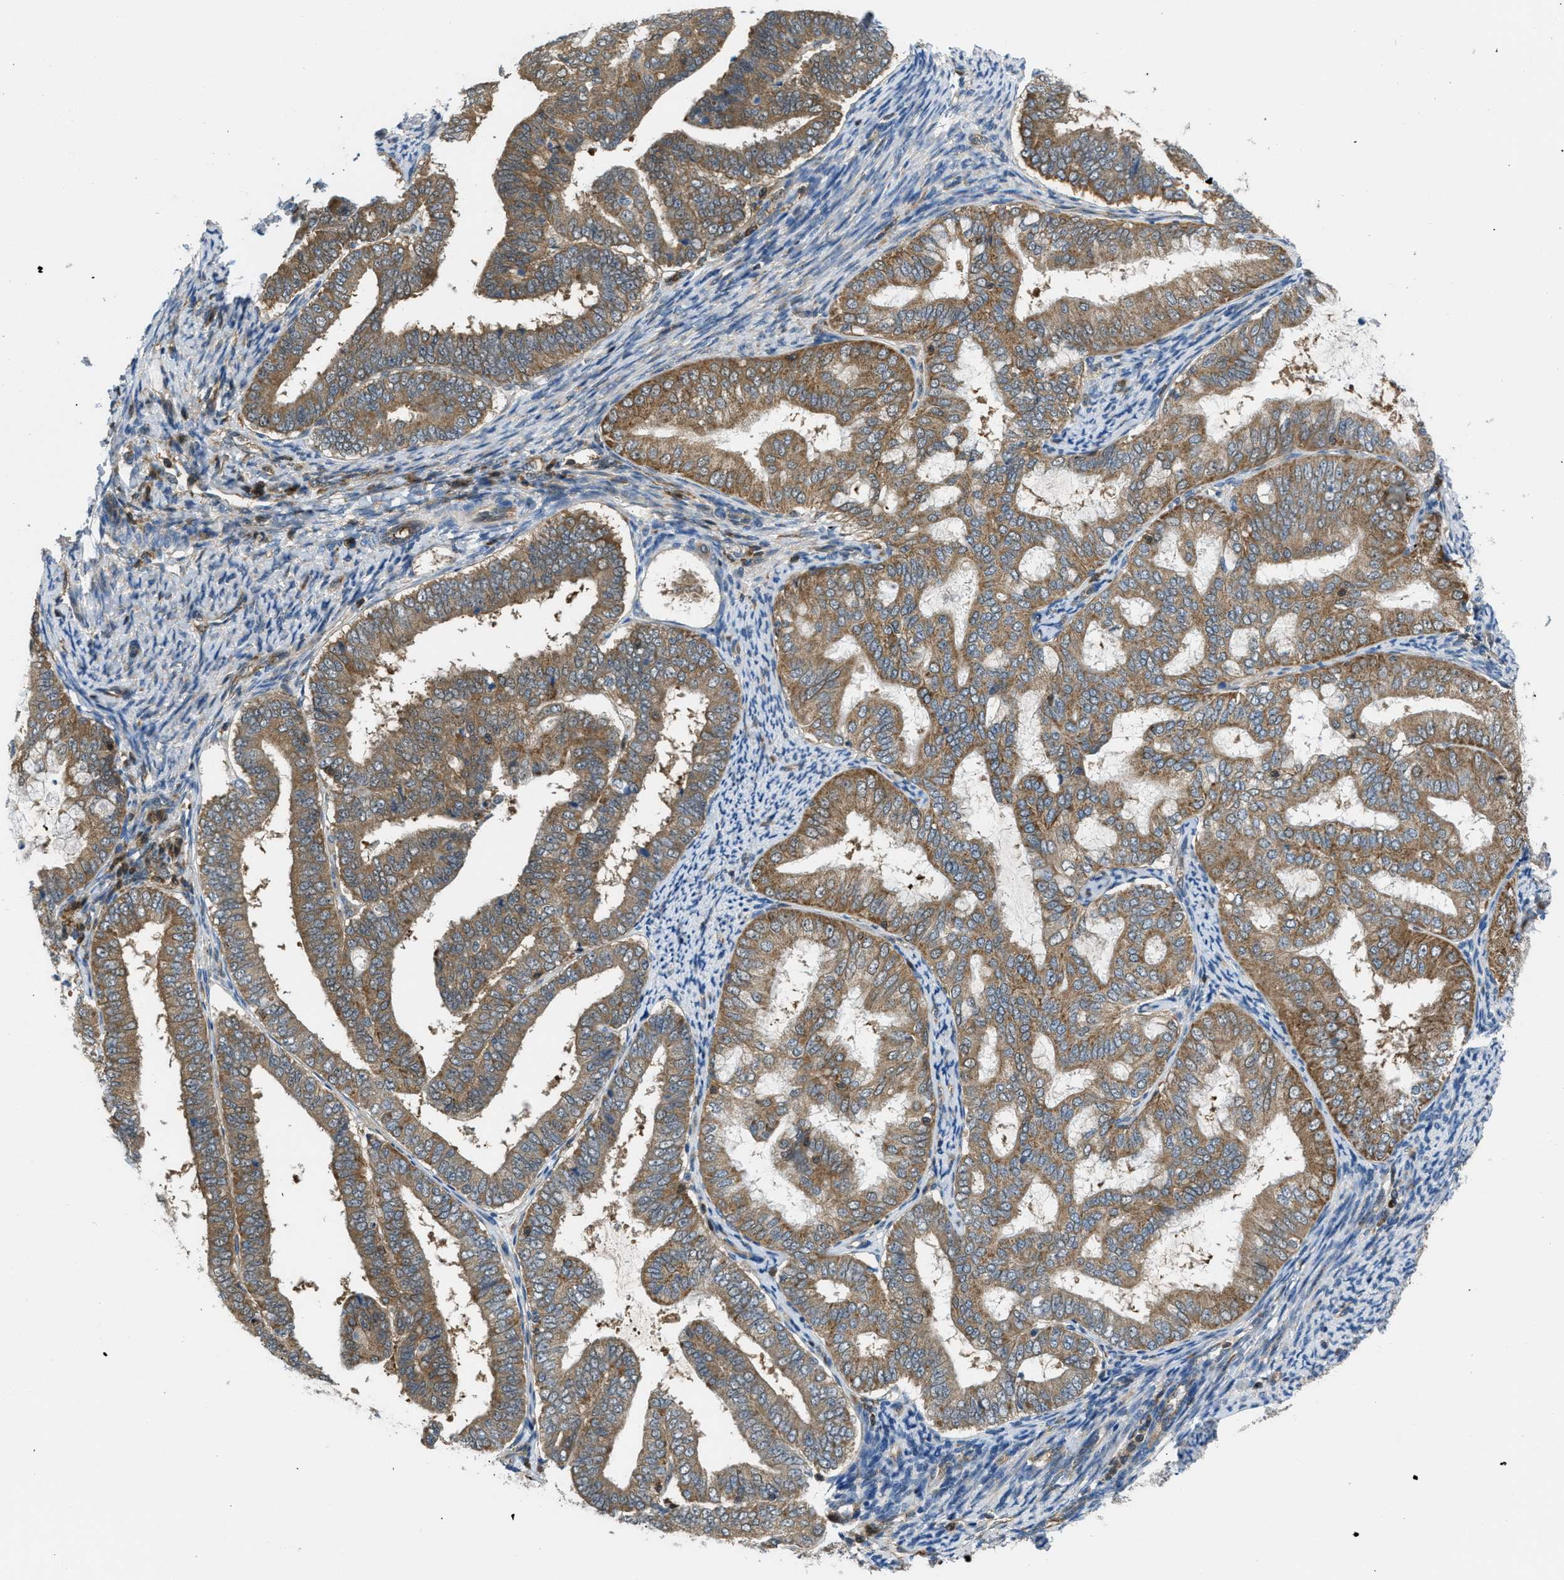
{"staining": {"intensity": "moderate", "quantity": ">75%", "location": "cytoplasmic/membranous"}, "tissue": "endometrial cancer", "cell_type": "Tumor cells", "image_type": "cancer", "snomed": [{"axis": "morphology", "description": "Adenocarcinoma, NOS"}, {"axis": "topography", "description": "Endometrium"}], "caption": "IHC of human endometrial cancer exhibits medium levels of moderate cytoplasmic/membranous expression in approximately >75% of tumor cells.", "gene": "PIP5K1C", "patient": {"sex": "female", "age": 63}}